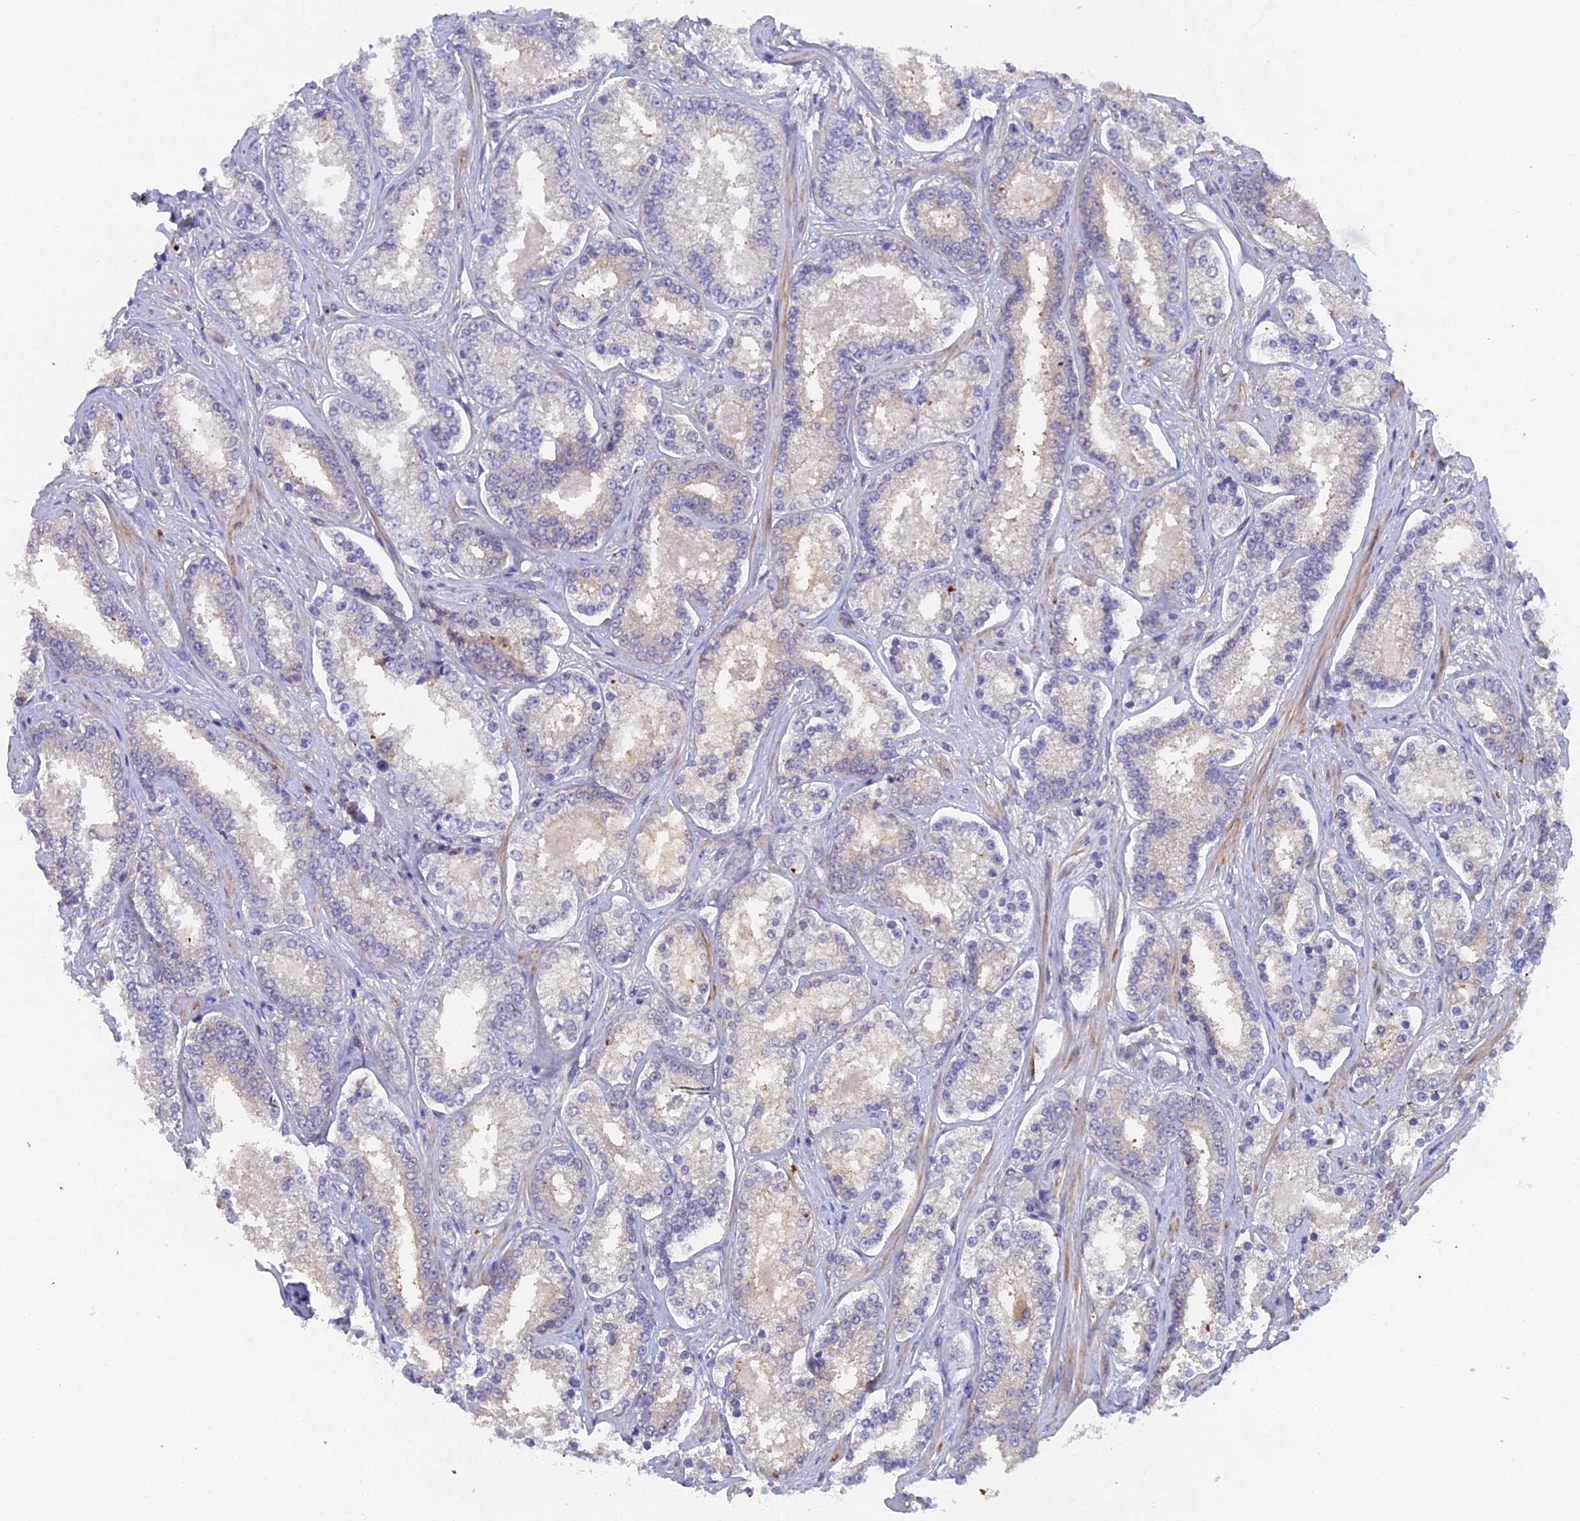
{"staining": {"intensity": "negative", "quantity": "none", "location": "none"}, "tissue": "prostate cancer", "cell_type": "Tumor cells", "image_type": "cancer", "snomed": [{"axis": "morphology", "description": "Normal tissue, NOS"}, {"axis": "morphology", "description": "Adenocarcinoma, High grade"}, {"axis": "topography", "description": "Prostate"}], "caption": "Immunohistochemistry (IHC) of prostate high-grade adenocarcinoma exhibits no positivity in tumor cells. (Stains: DAB IHC with hematoxylin counter stain, Microscopy: brightfield microscopy at high magnification).", "gene": "FZR1", "patient": {"sex": "male", "age": 83}}